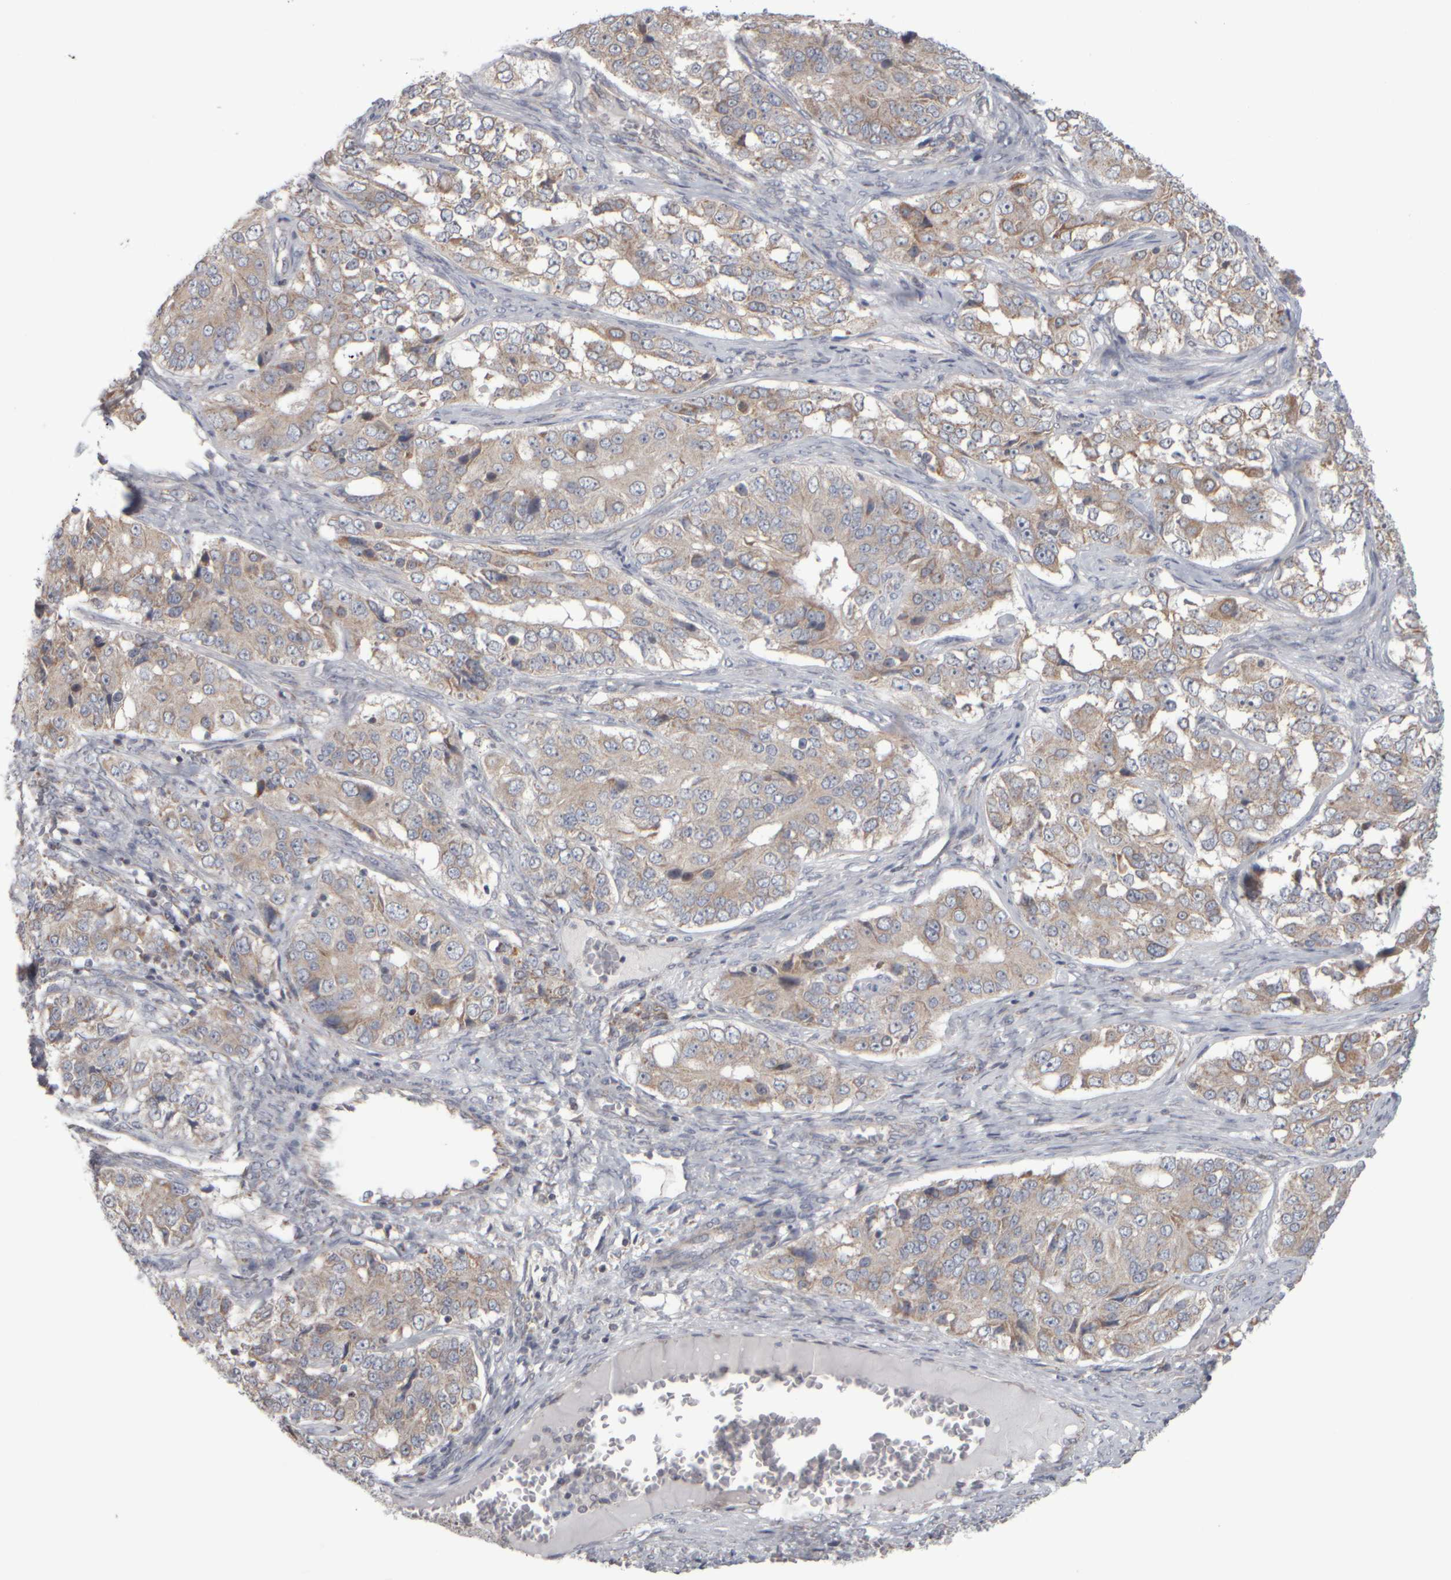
{"staining": {"intensity": "weak", "quantity": "<25%", "location": "cytoplasmic/membranous"}, "tissue": "ovarian cancer", "cell_type": "Tumor cells", "image_type": "cancer", "snomed": [{"axis": "morphology", "description": "Carcinoma, endometroid"}, {"axis": "topography", "description": "Ovary"}], "caption": "The histopathology image shows no significant staining in tumor cells of ovarian cancer.", "gene": "SCO1", "patient": {"sex": "female", "age": 51}}